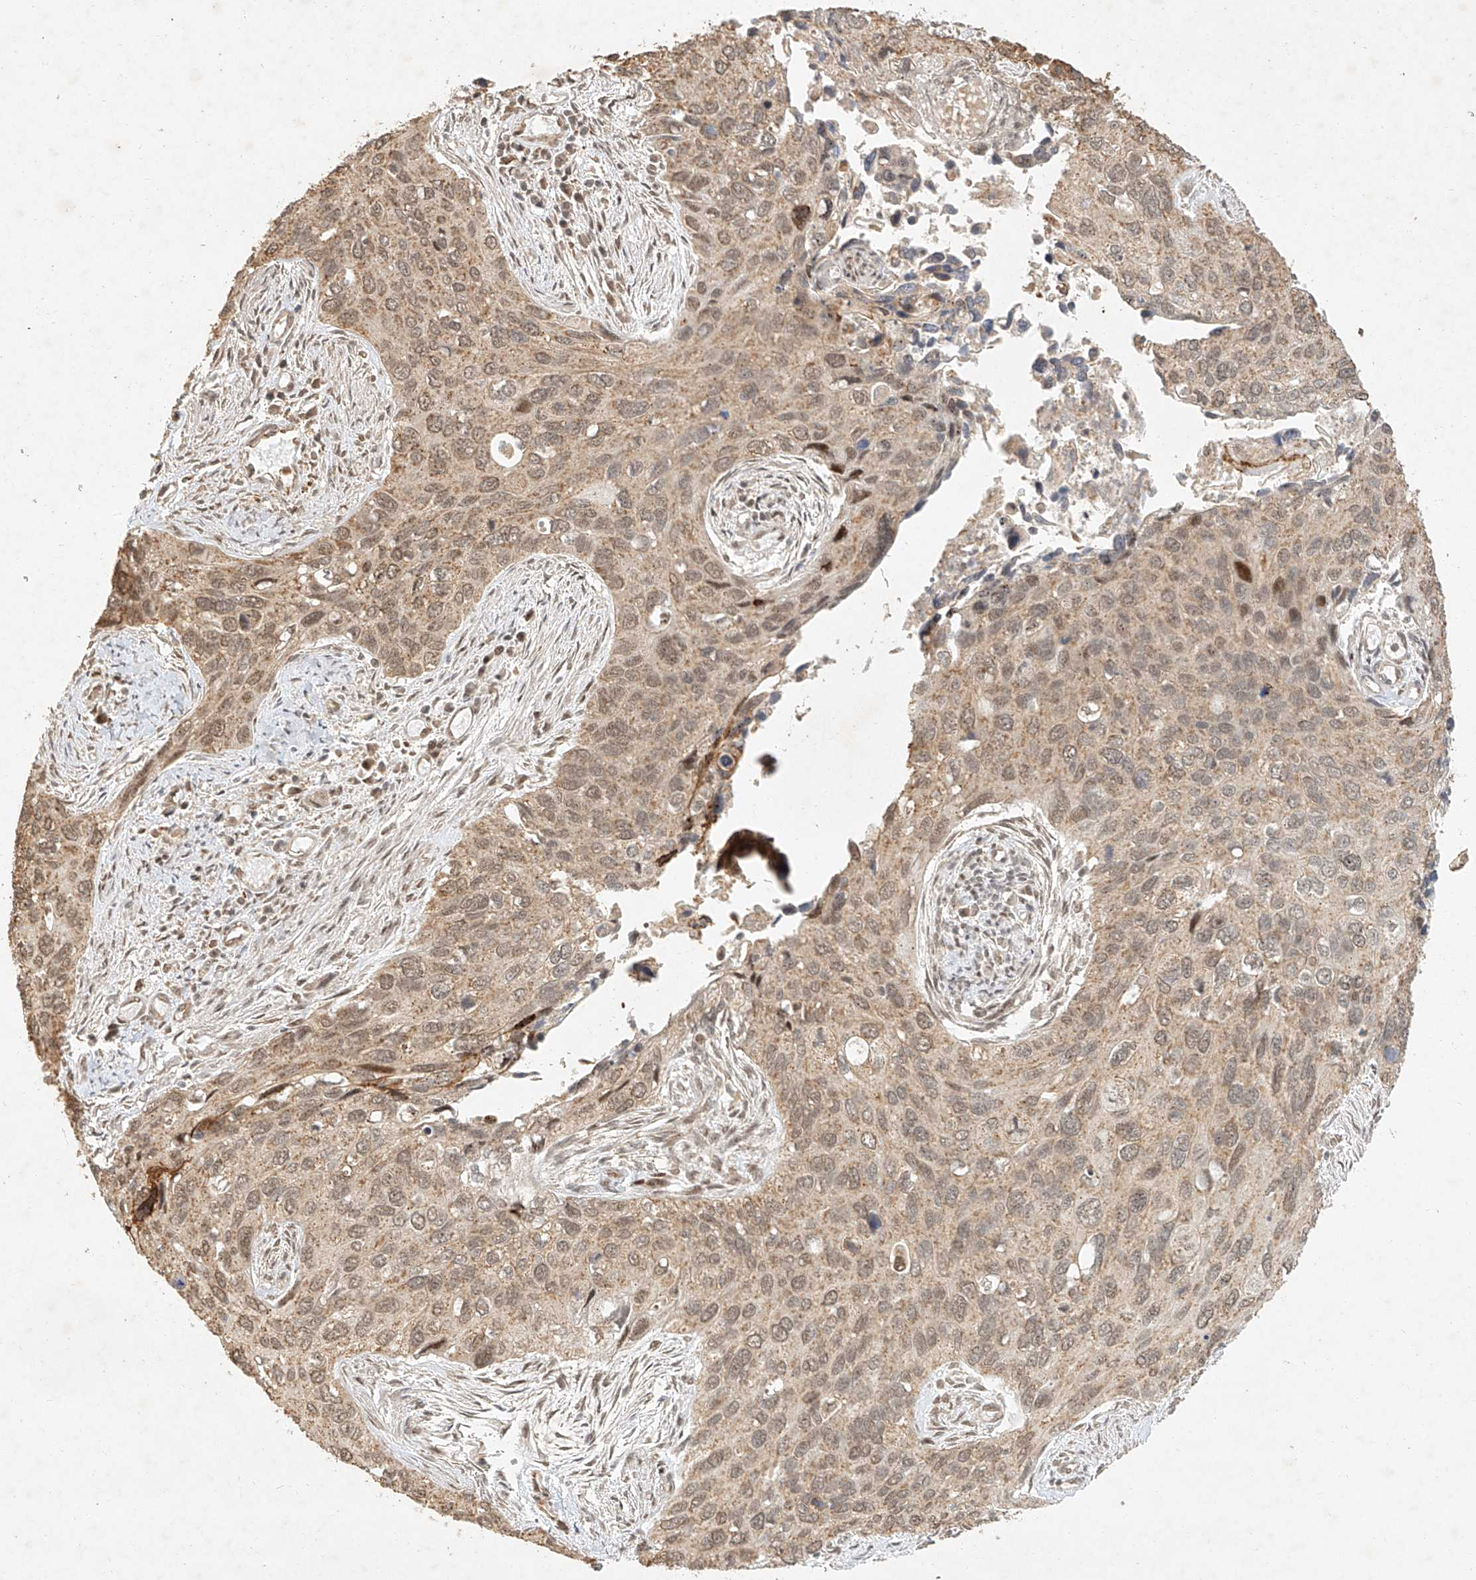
{"staining": {"intensity": "weak", "quantity": ">75%", "location": "cytoplasmic/membranous,nuclear"}, "tissue": "cervical cancer", "cell_type": "Tumor cells", "image_type": "cancer", "snomed": [{"axis": "morphology", "description": "Squamous cell carcinoma, NOS"}, {"axis": "topography", "description": "Cervix"}], "caption": "This is an image of IHC staining of cervical squamous cell carcinoma, which shows weak staining in the cytoplasmic/membranous and nuclear of tumor cells.", "gene": "CXorf58", "patient": {"sex": "female", "age": 55}}